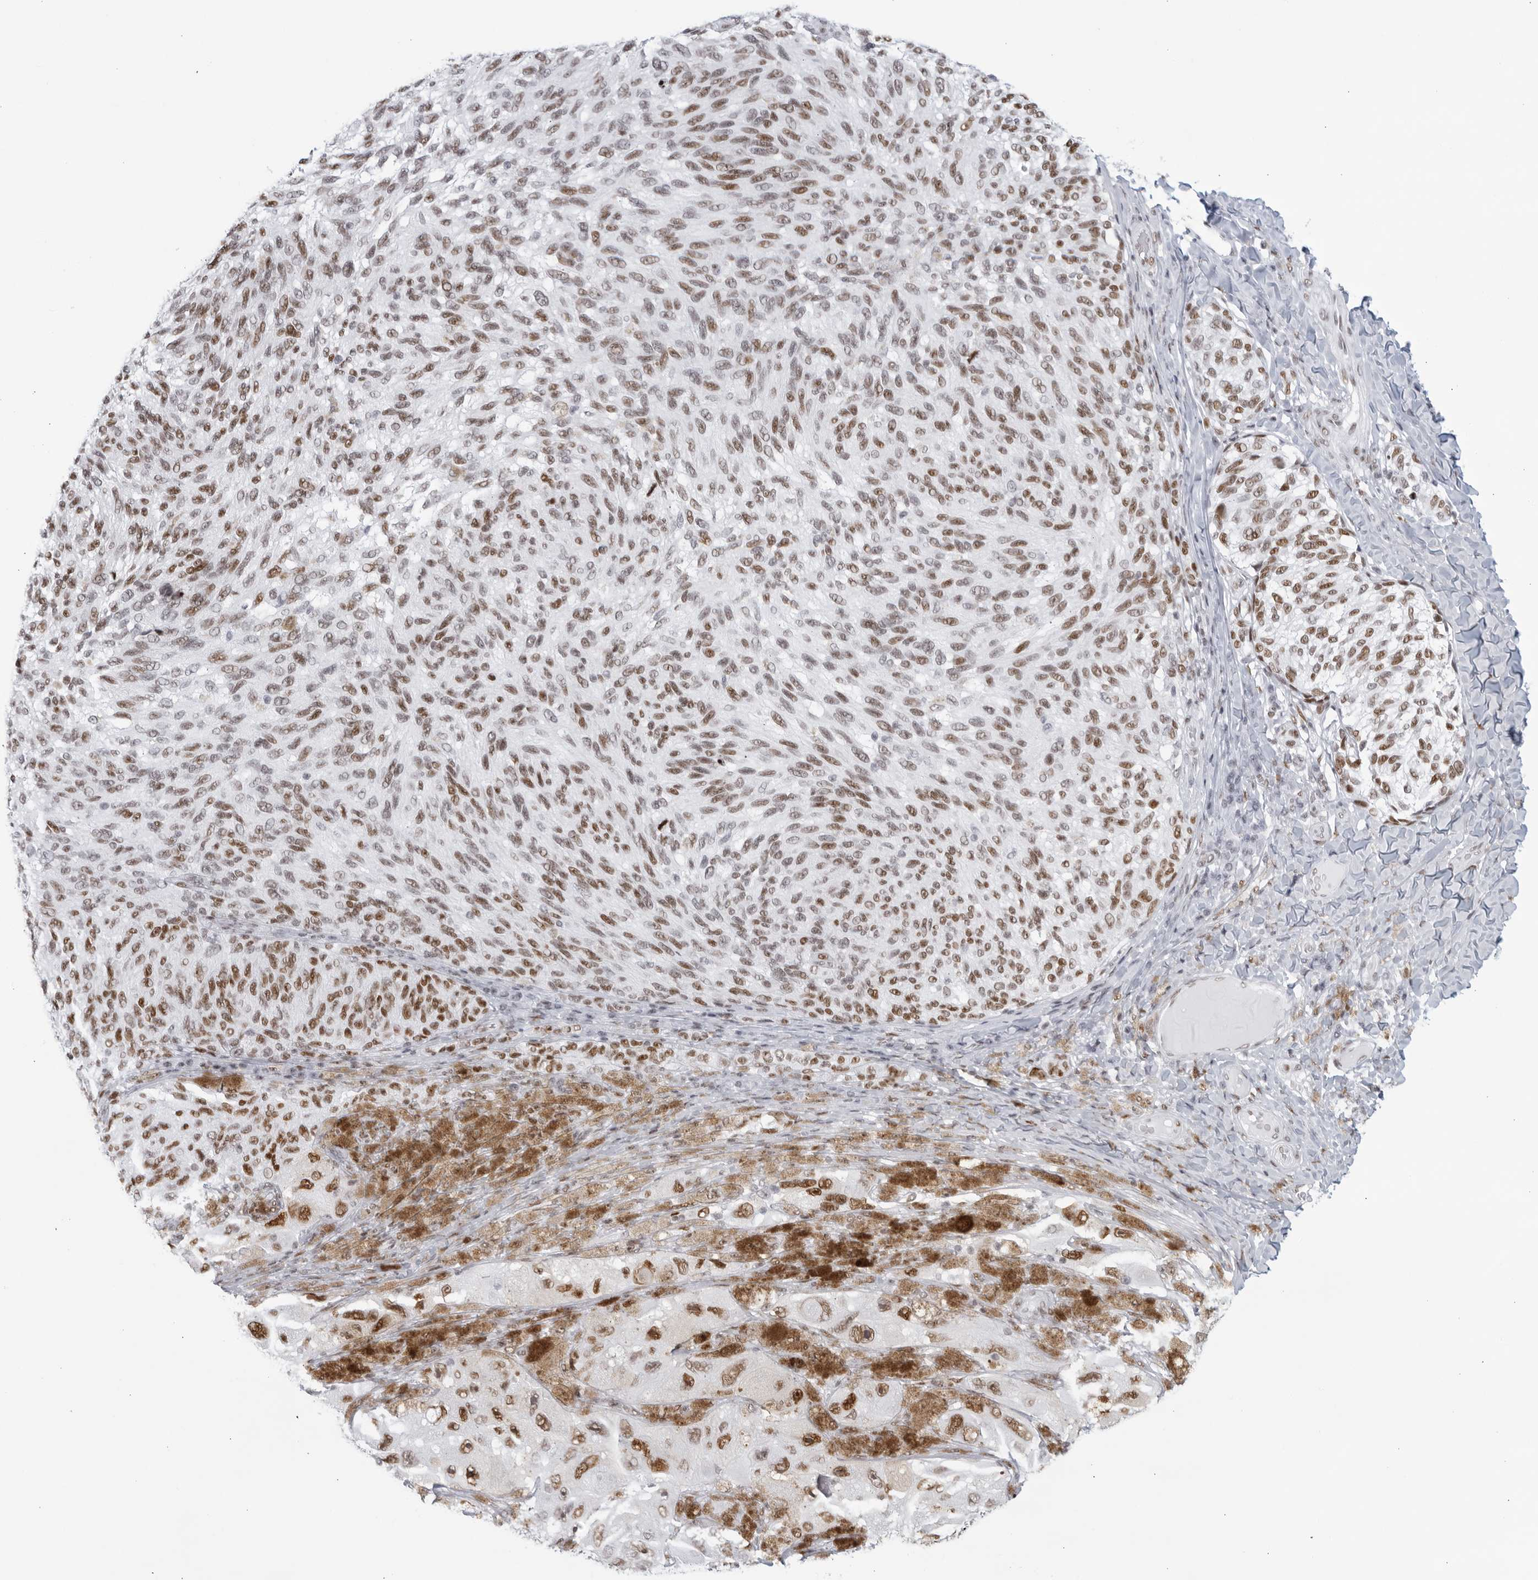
{"staining": {"intensity": "strong", "quantity": ">75%", "location": "nuclear"}, "tissue": "melanoma", "cell_type": "Tumor cells", "image_type": "cancer", "snomed": [{"axis": "morphology", "description": "Malignant melanoma, NOS"}, {"axis": "topography", "description": "Skin"}], "caption": "Malignant melanoma tissue exhibits strong nuclear staining in approximately >75% of tumor cells, visualized by immunohistochemistry.", "gene": "HP1BP3", "patient": {"sex": "female", "age": 73}}